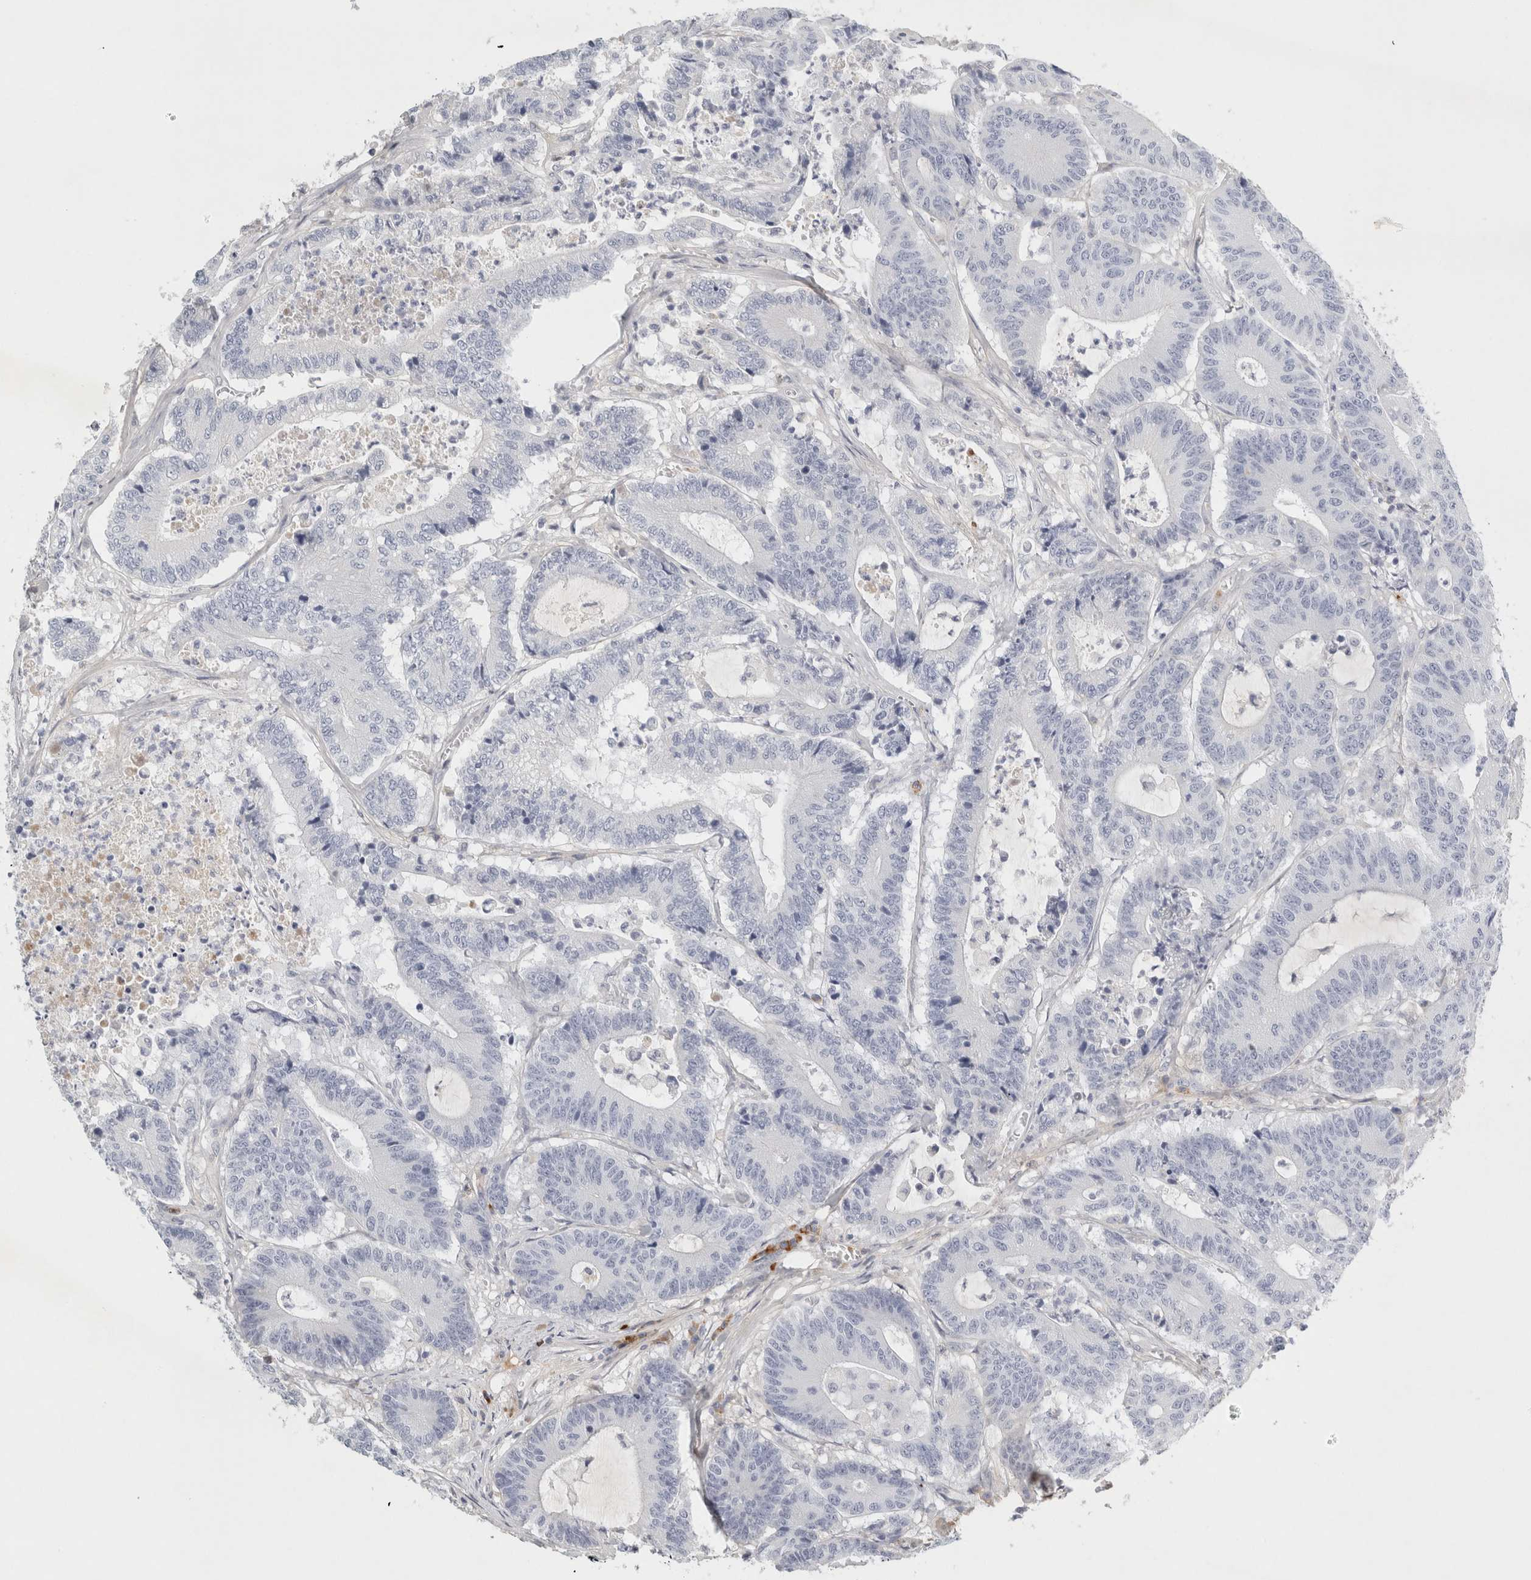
{"staining": {"intensity": "negative", "quantity": "none", "location": "none"}, "tissue": "colorectal cancer", "cell_type": "Tumor cells", "image_type": "cancer", "snomed": [{"axis": "morphology", "description": "Adenocarcinoma, NOS"}, {"axis": "topography", "description": "Colon"}], "caption": "Photomicrograph shows no protein staining in tumor cells of colorectal adenocarcinoma tissue.", "gene": "FGL2", "patient": {"sex": "female", "age": 84}}